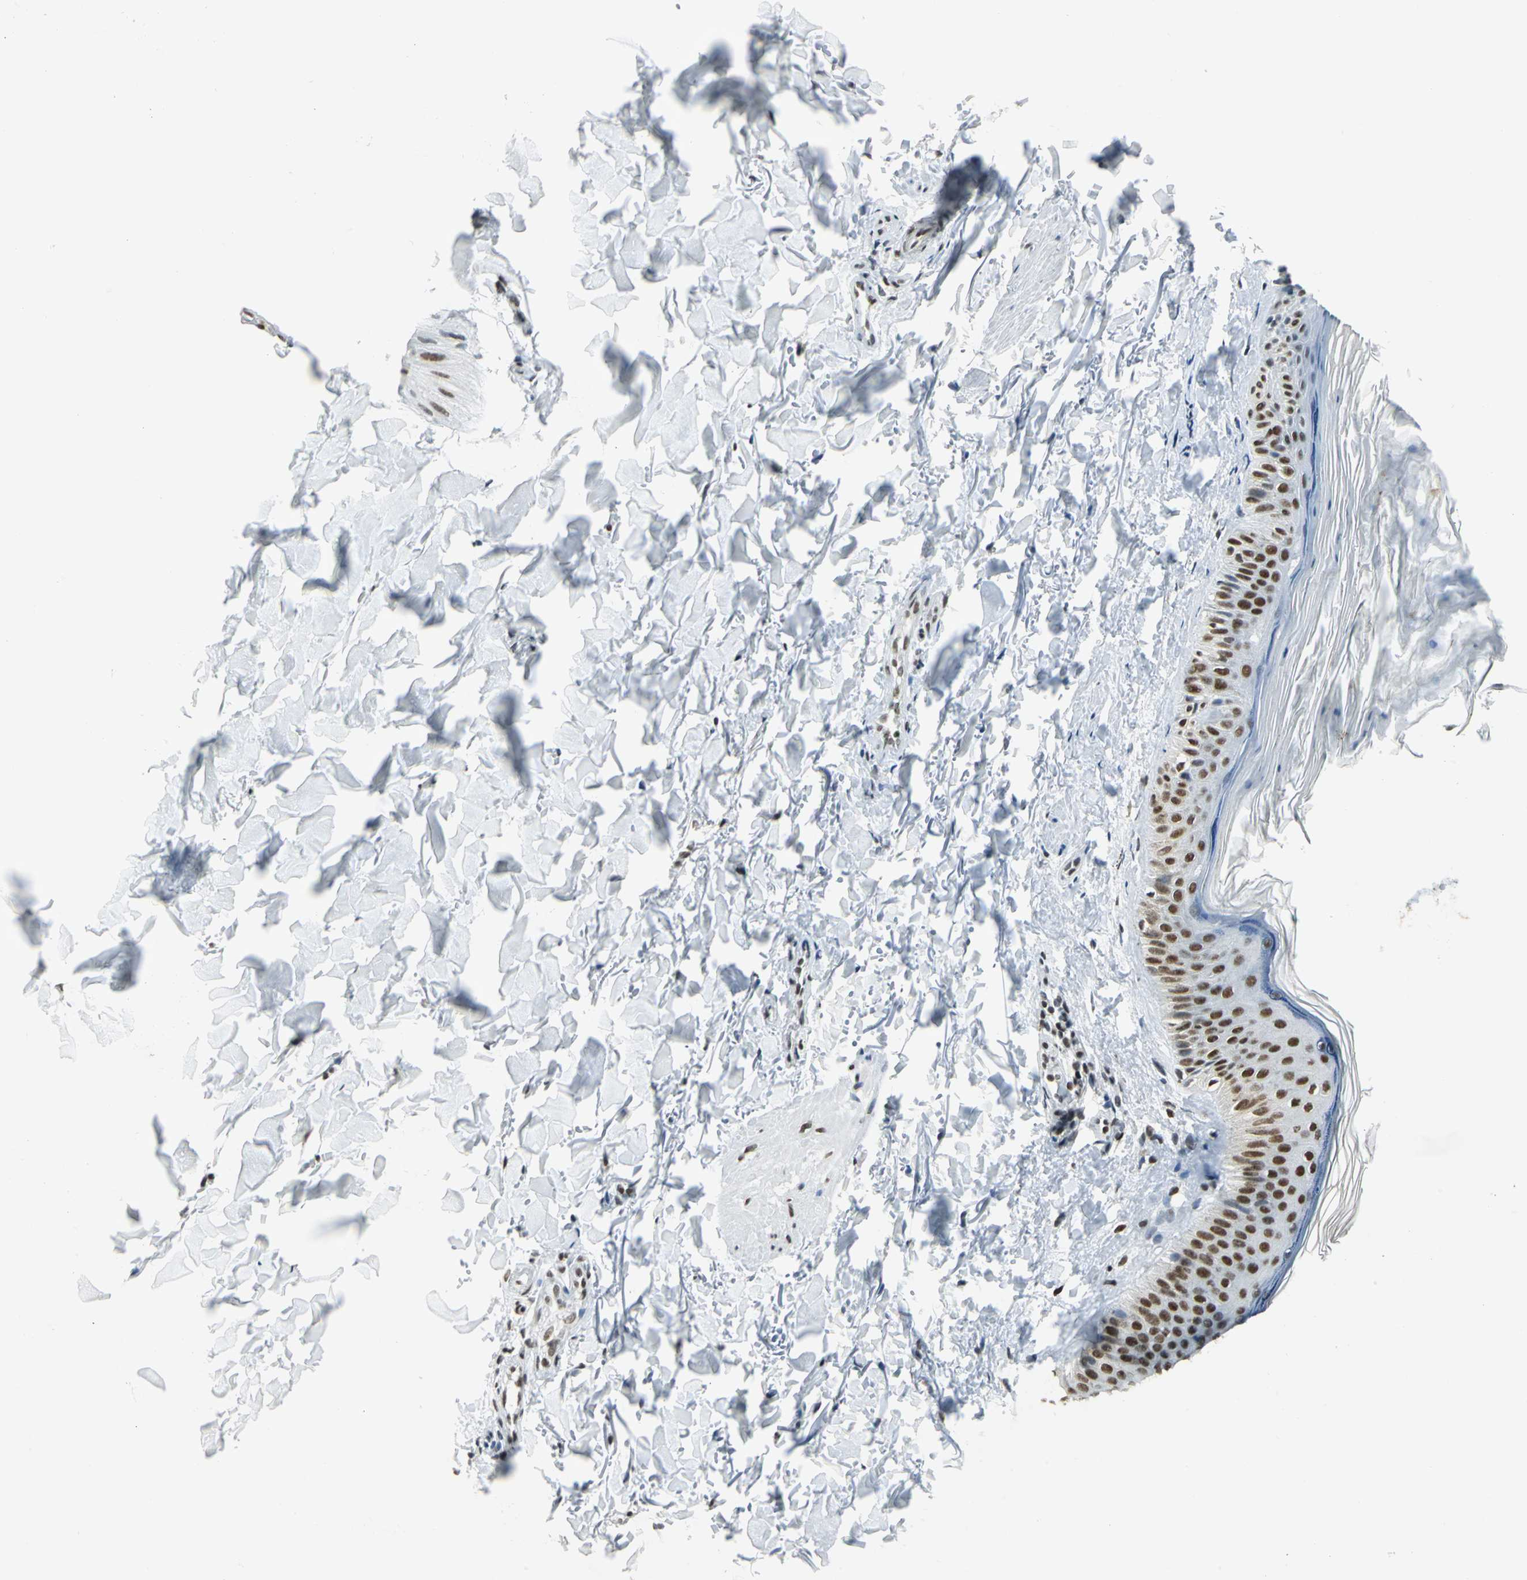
{"staining": {"intensity": "strong", "quantity": ">75%", "location": "nuclear"}, "tissue": "skin", "cell_type": "Fibroblasts", "image_type": "normal", "snomed": [{"axis": "morphology", "description": "Normal tissue, NOS"}, {"axis": "topography", "description": "Skin"}], "caption": "The image reveals a brown stain indicating the presence of a protein in the nuclear of fibroblasts in skin. Using DAB (brown) and hematoxylin (blue) stains, captured at high magnification using brightfield microscopy.", "gene": "ADNP", "patient": {"sex": "male", "age": 71}}